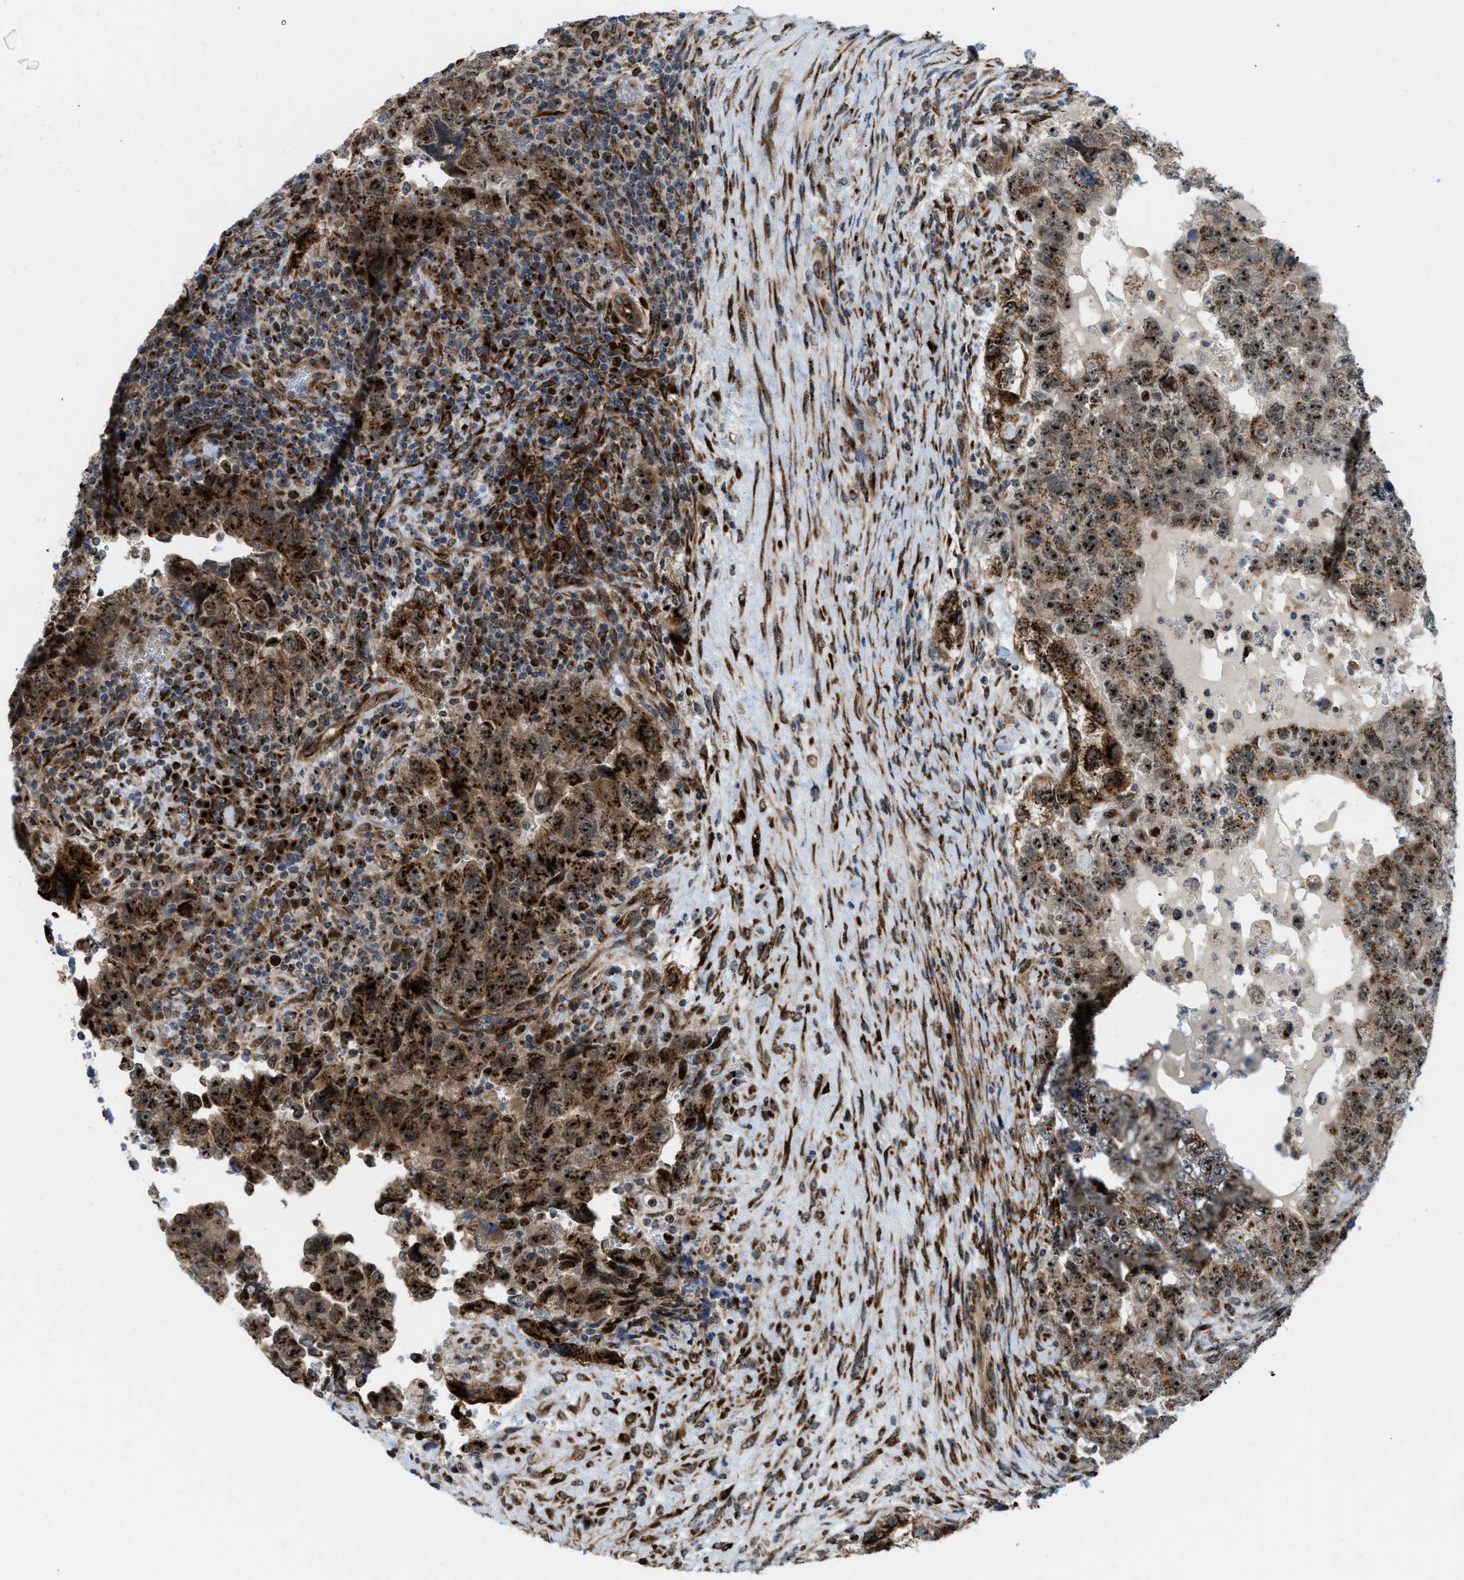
{"staining": {"intensity": "moderate", "quantity": ">75%", "location": "cytoplasmic/membranous,nuclear"}, "tissue": "testis cancer", "cell_type": "Tumor cells", "image_type": "cancer", "snomed": [{"axis": "morphology", "description": "Carcinoma, Embryonal, NOS"}, {"axis": "topography", "description": "Testis"}], "caption": "Embryonal carcinoma (testis) stained with DAB (3,3'-diaminobenzidine) immunohistochemistry (IHC) reveals medium levels of moderate cytoplasmic/membranous and nuclear staining in about >75% of tumor cells. (IHC, brightfield microscopy, high magnification).", "gene": "SLC38A10", "patient": {"sex": "male", "age": 36}}